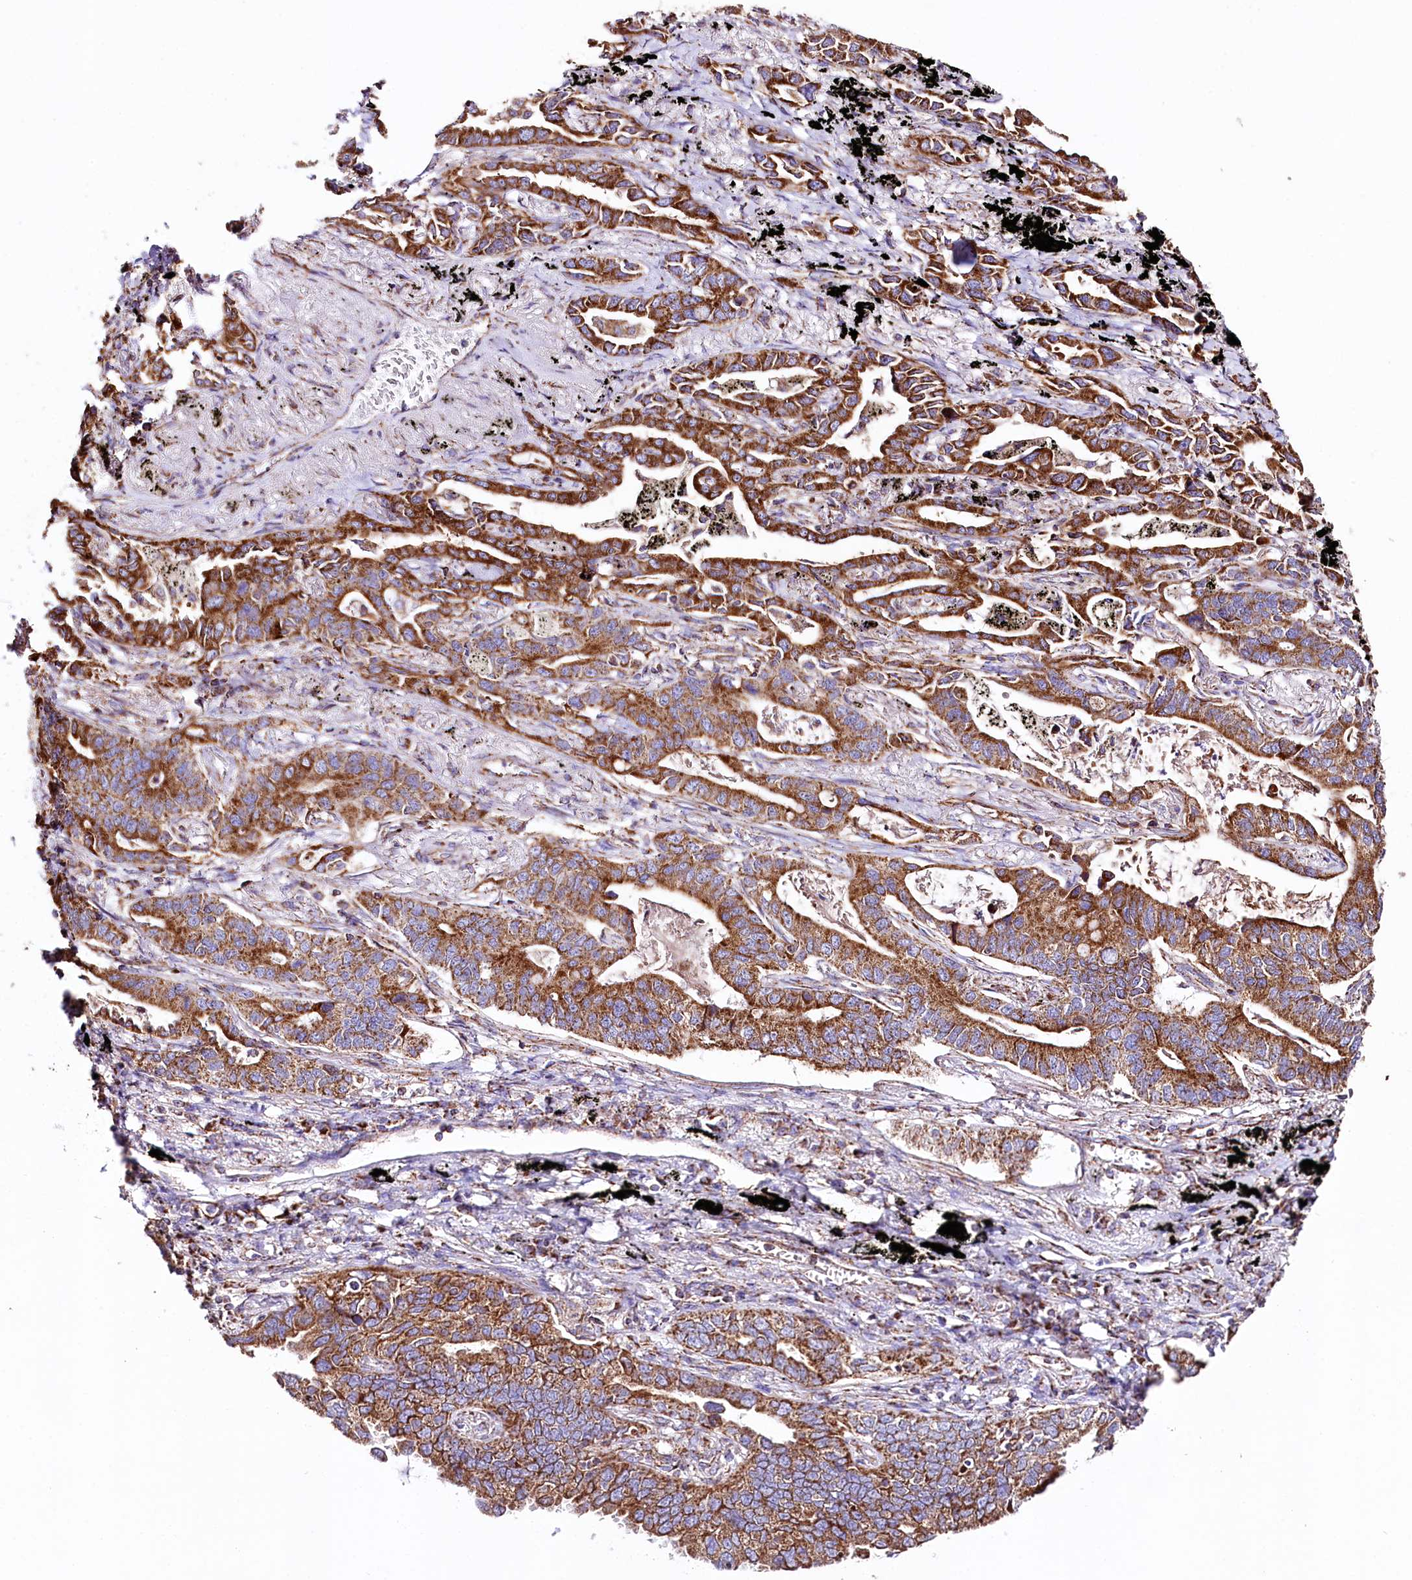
{"staining": {"intensity": "strong", "quantity": ">75%", "location": "cytoplasmic/membranous"}, "tissue": "lung cancer", "cell_type": "Tumor cells", "image_type": "cancer", "snomed": [{"axis": "morphology", "description": "Adenocarcinoma, NOS"}, {"axis": "topography", "description": "Lung"}], "caption": "There is high levels of strong cytoplasmic/membranous expression in tumor cells of lung cancer, as demonstrated by immunohistochemical staining (brown color).", "gene": "APLP2", "patient": {"sex": "male", "age": 67}}